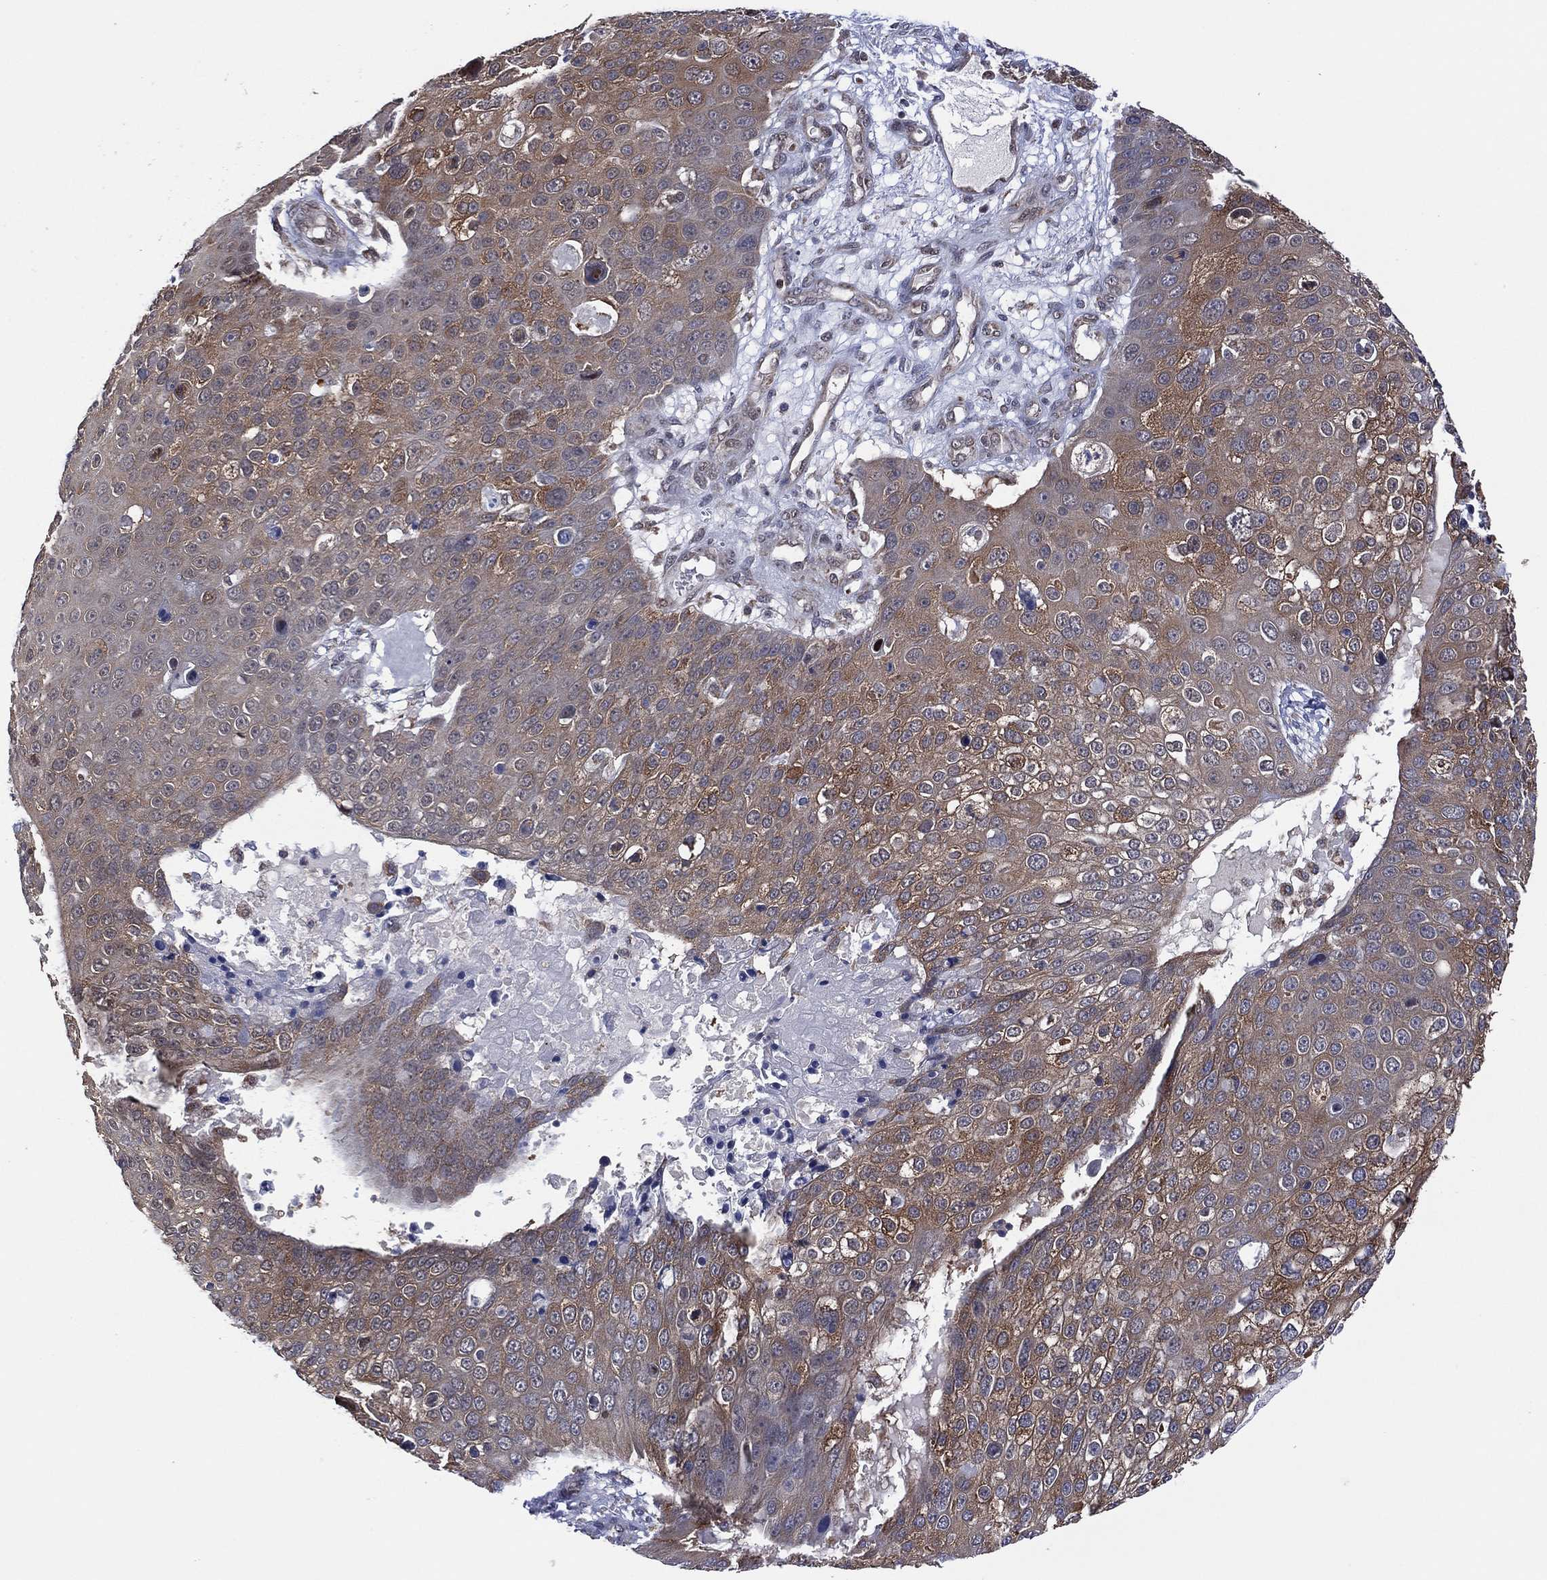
{"staining": {"intensity": "moderate", "quantity": "<25%", "location": "cytoplasmic/membranous"}, "tissue": "skin cancer", "cell_type": "Tumor cells", "image_type": "cancer", "snomed": [{"axis": "morphology", "description": "Squamous cell carcinoma, NOS"}, {"axis": "topography", "description": "Skin"}], "caption": "Tumor cells demonstrate low levels of moderate cytoplasmic/membranous staining in approximately <25% of cells in skin cancer (squamous cell carcinoma). (Stains: DAB (3,3'-diaminobenzidine) in brown, nuclei in blue, Microscopy: brightfield microscopy at high magnification).", "gene": "PIDD1", "patient": {"sex": "male", "age": 71}}